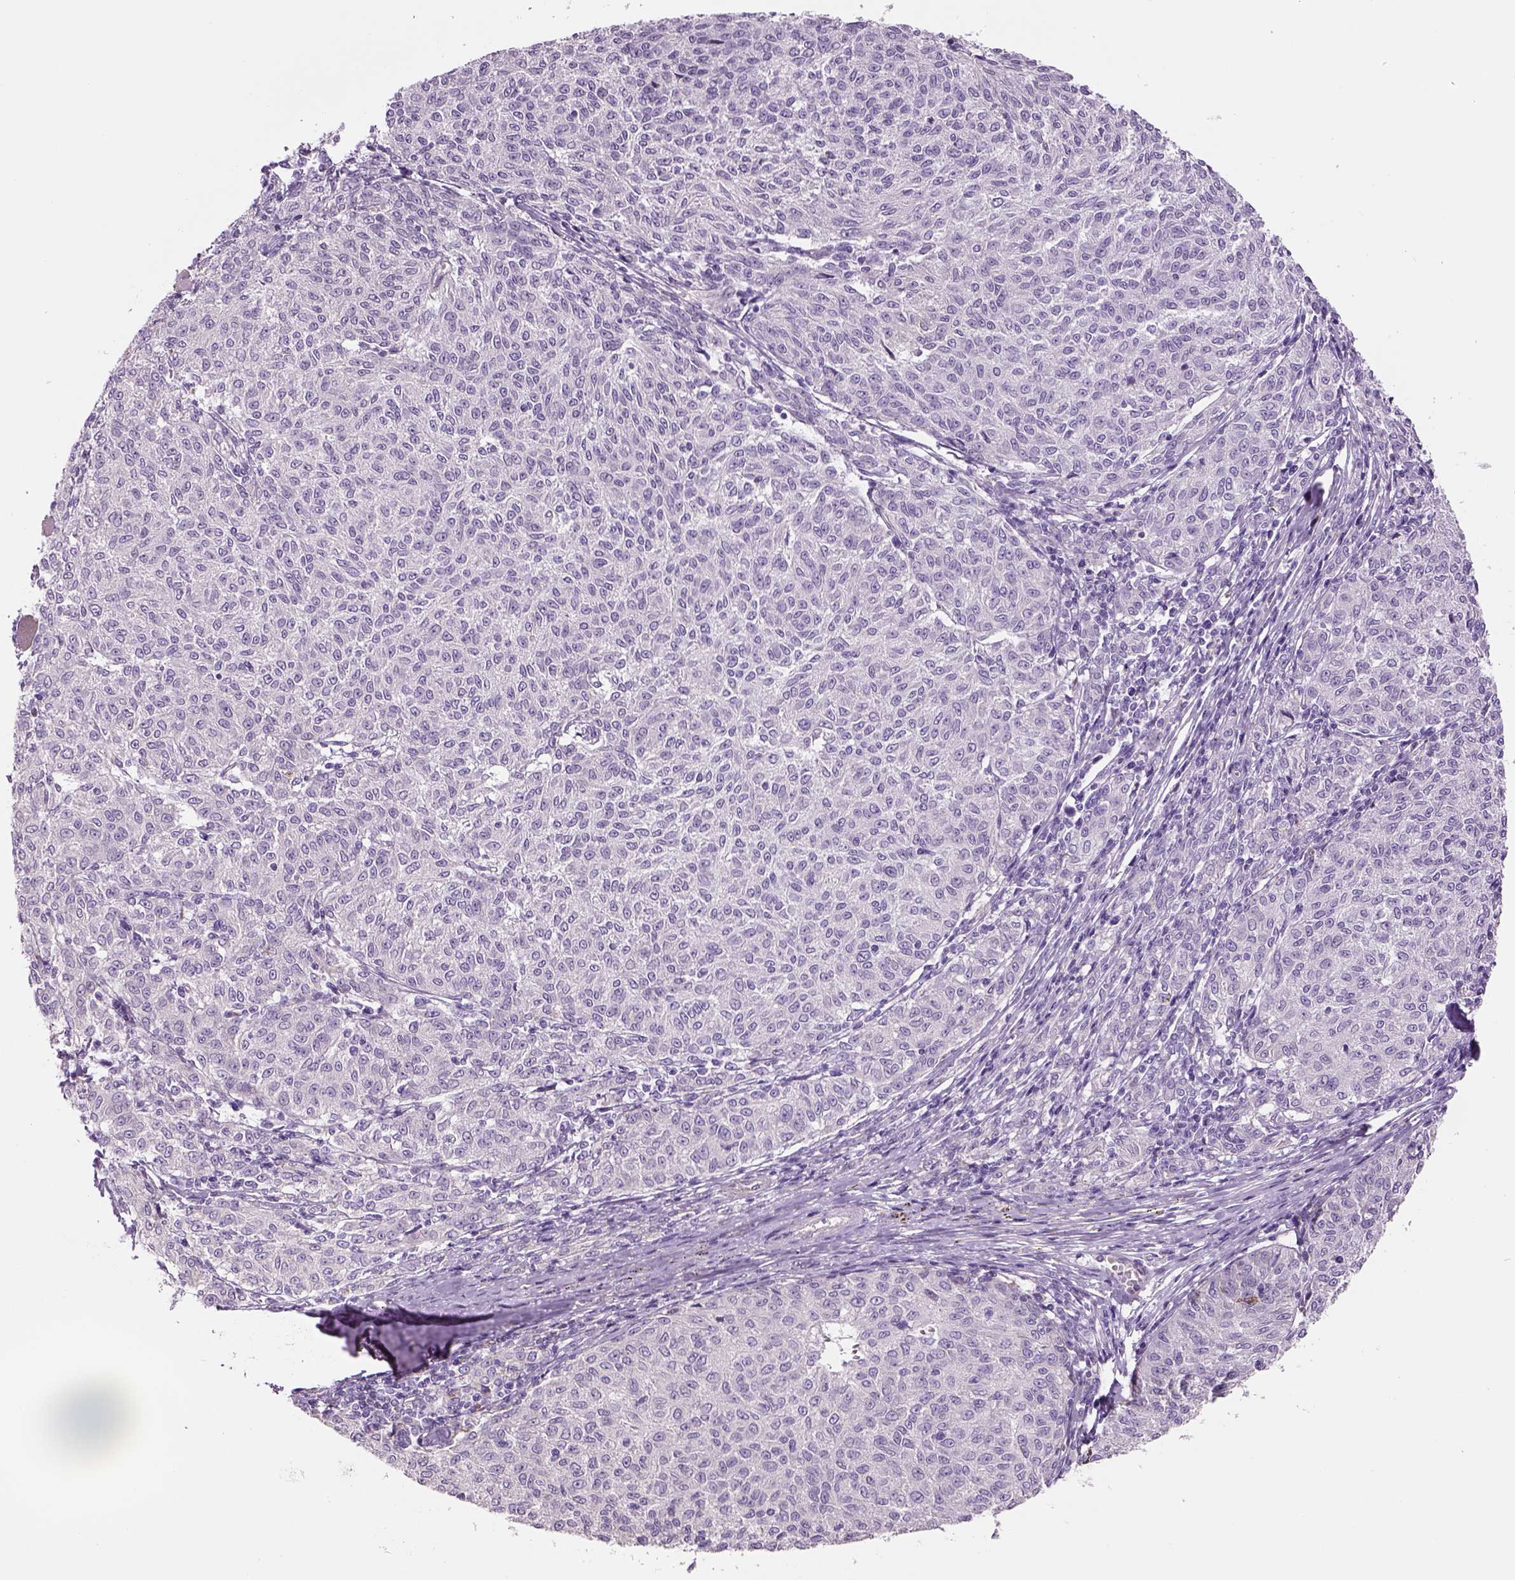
{"staining": {"intensity": "negative", "quantity": "none", "location": "none"}, "tissue": "melanoma", "cell_type": "Tumor cells", "image_type": "cancer", "snomed": [{"axis": "morphology", "description": "Malignant melanoma, NOS"}, {"axis": "topography", "description": "Skin"}], "caption": "Melanoma stained for a protein using immunohistochemistry (IHC) shows no positivity tumor cells.", "gene": "IFT52", "patient": {"sex": "female", "age": 72}}